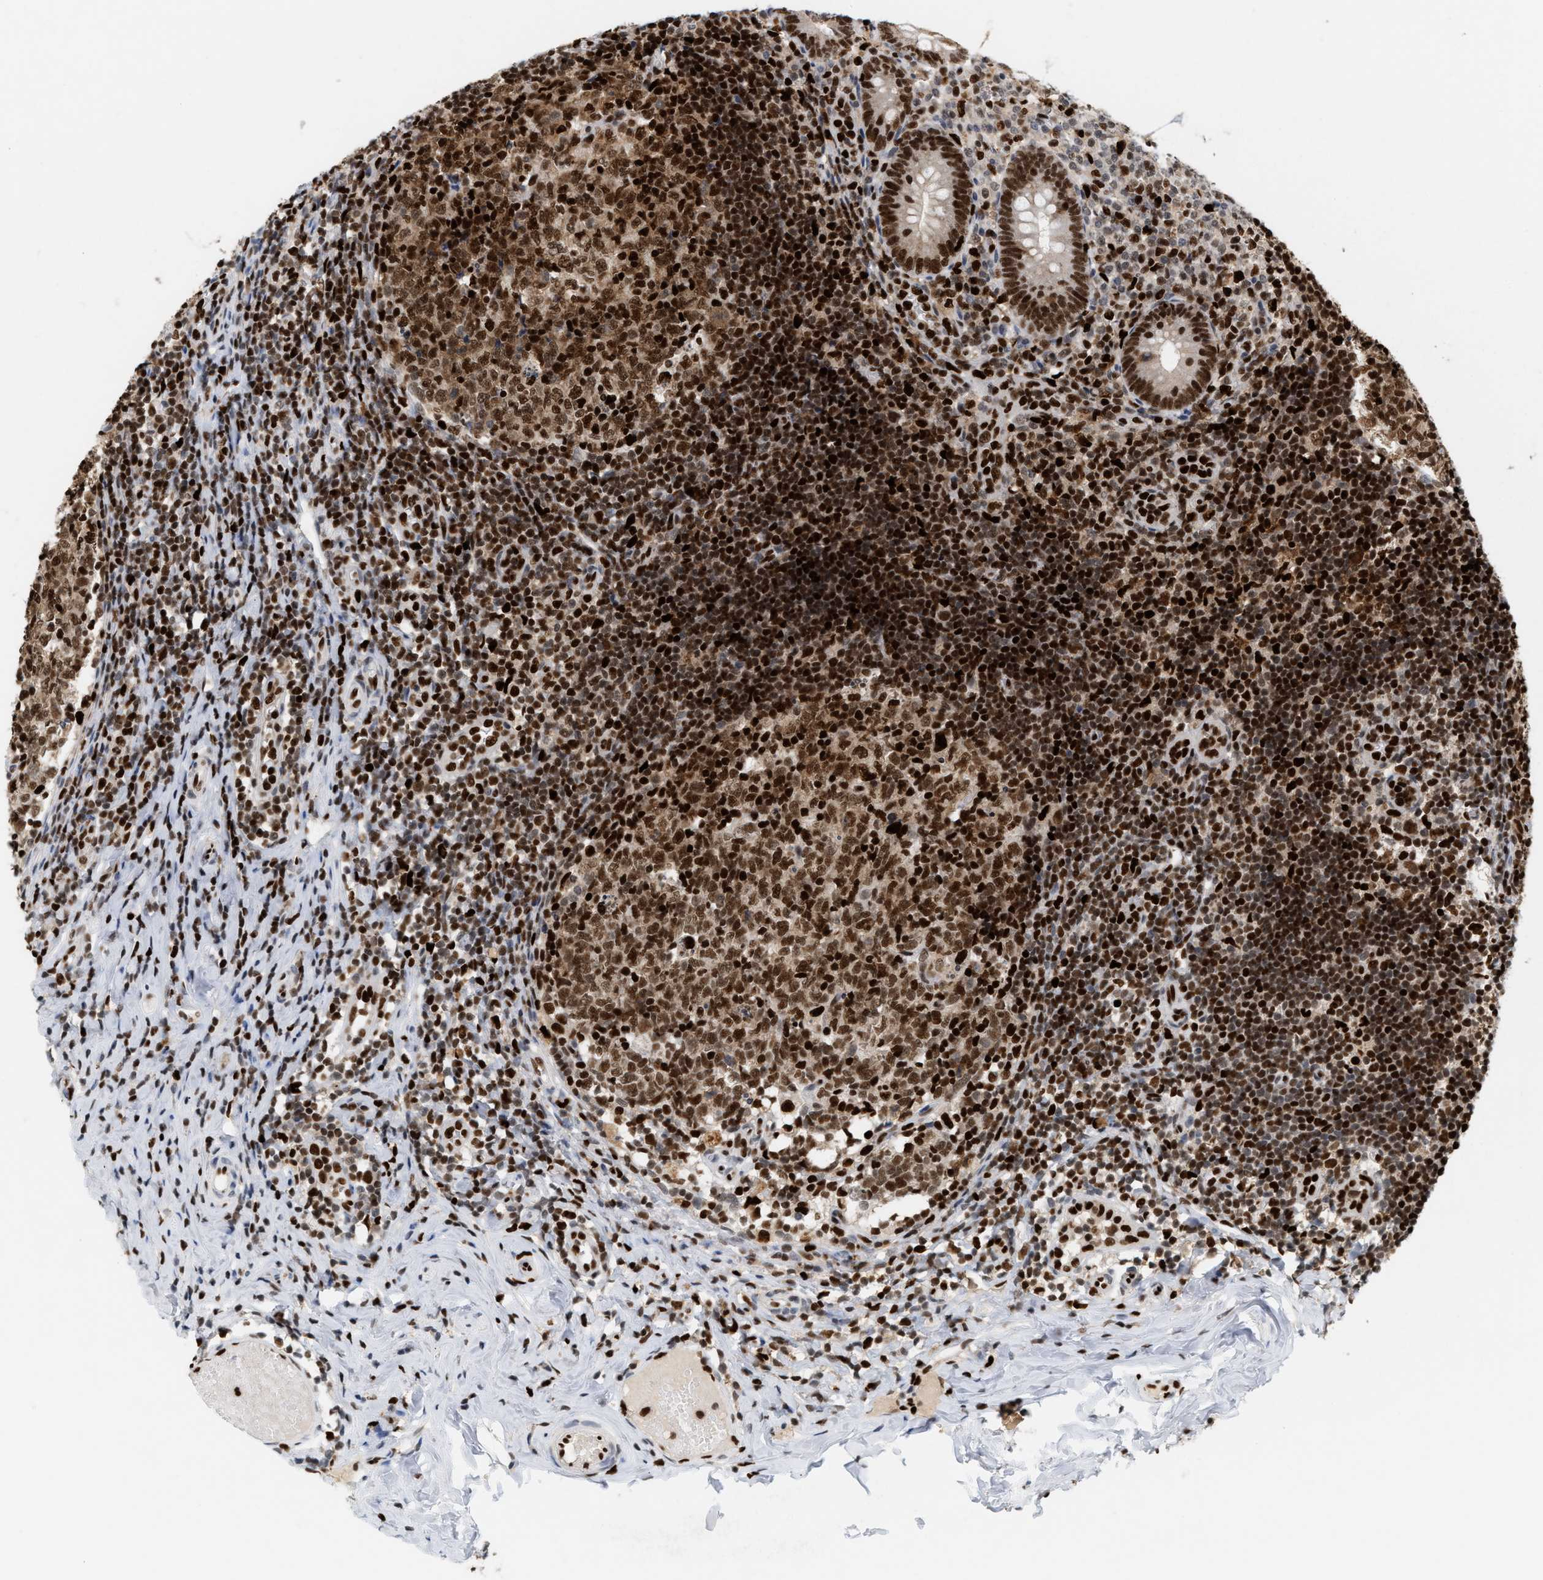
{"staining": {"intensity": "strong", "quantity": ">75%", "location": "nuclear"}, "tissue": "appendix", "cell_type": "Glandular cells", "image_type": "normal", "snomed": [{"axis": "morphology", "description": "Normal tissue, NOS"}, {"axis": "topography", "description": "Appendix"}], "caption": "Benign appendix shows strong nuclear expression in approximately >75% of glandular cells.", "gene": "C17orf49", "patient": {"sex": "male", "age": 8}}